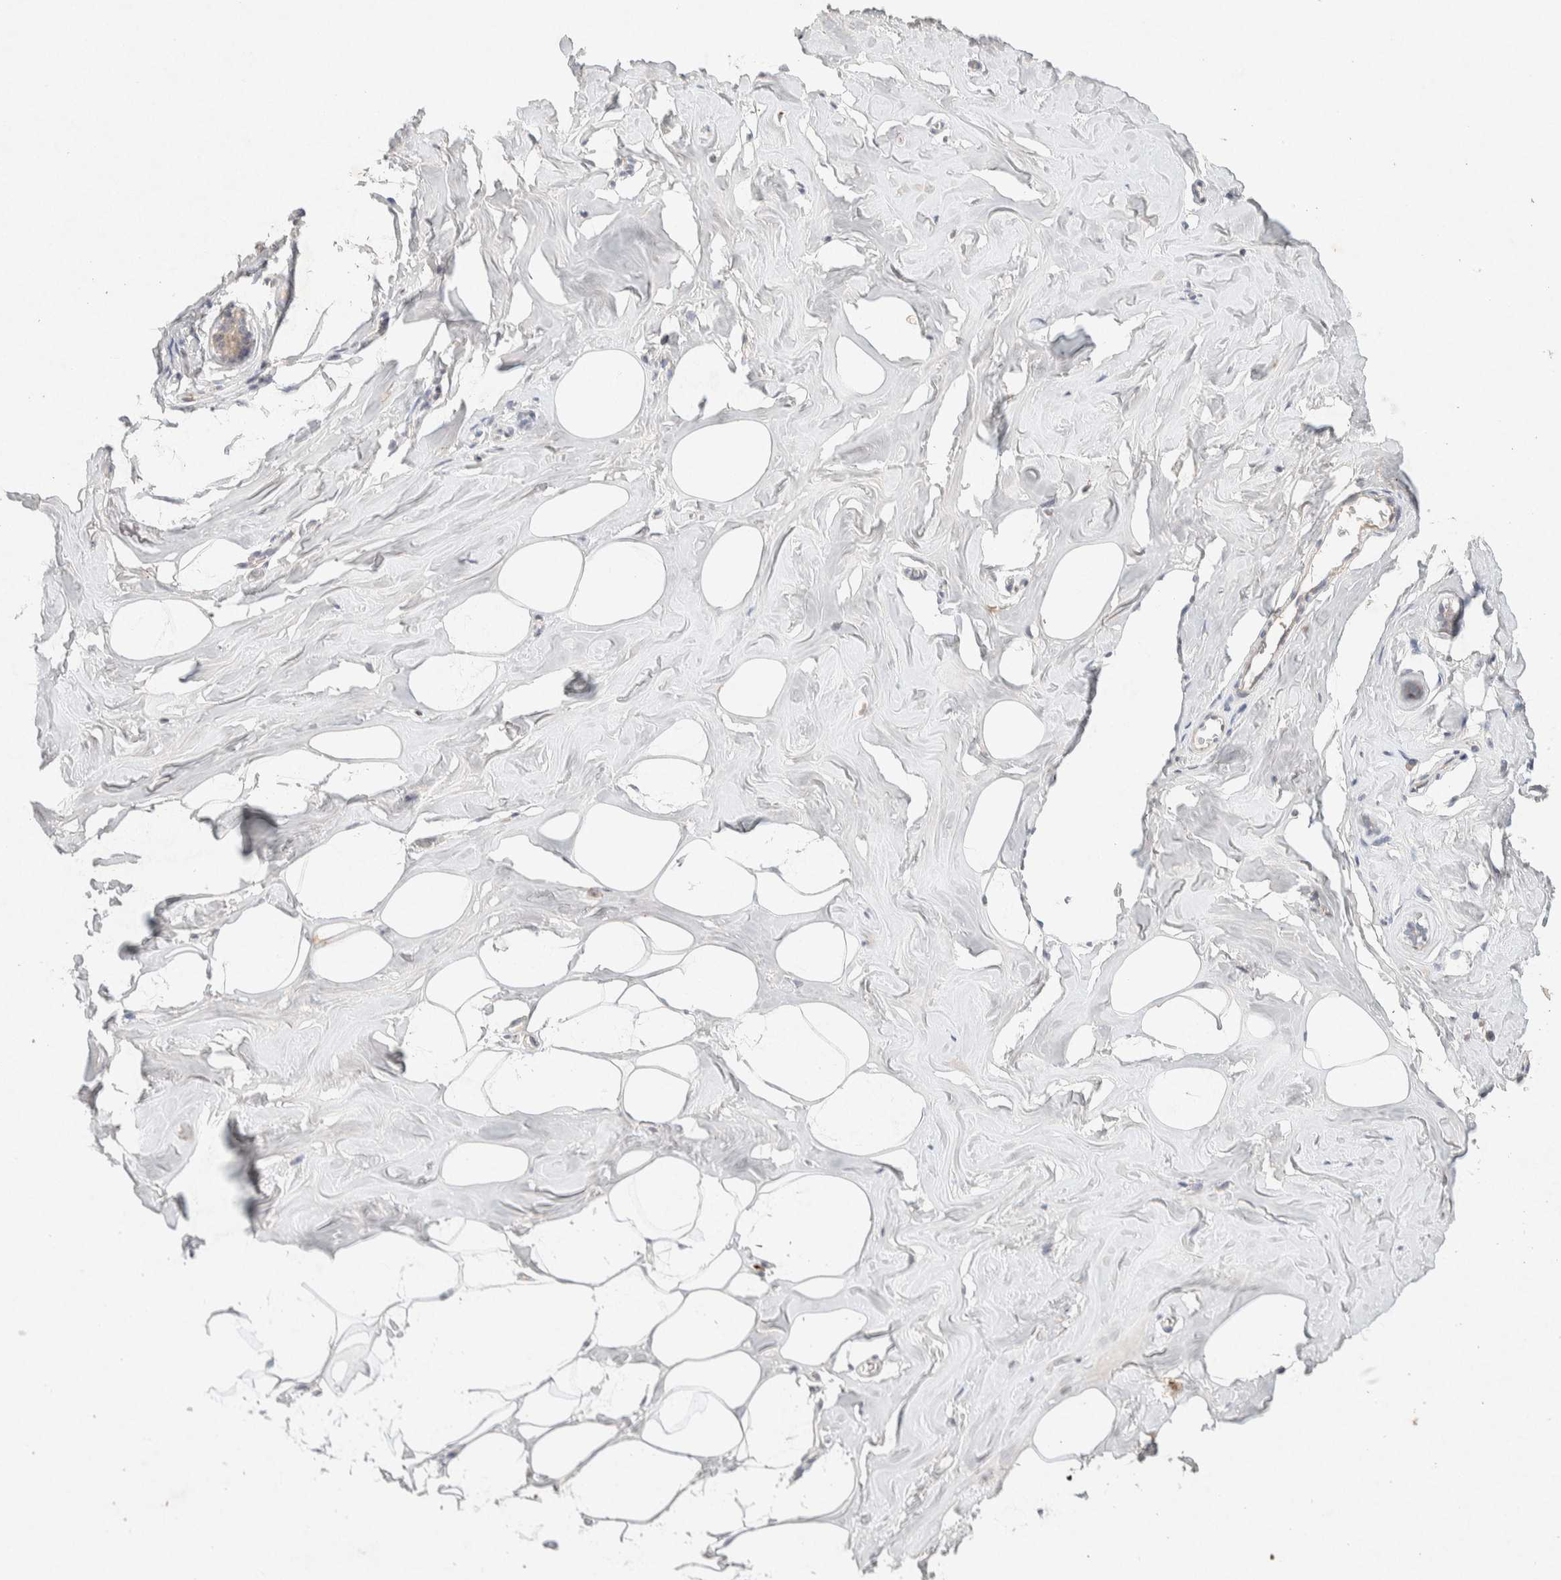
{"staining": {"intensity": "negative", "quantity": "none", "location": "none"}, "tissue": "adipose tissue", "cell_type": "Adipocytes", "image_type": "normal", "snomed": [{"axis": "morphology", "description": "Normal tissue, NOS"}, {"axis": "morphology", "description": "Fibrosis, NOS"}, {"axis": "topography", "description": "Breast"}, {"axis": "topography", "description": "Adipose tissue"}], "caption": "This image is of unremarkable adipose tissue stained with immunohistochemistry to label a protein in brown with the nuclei are counter-stained blue. There is no expression in adipocytes.", "gene": "GNAI1", "patient": {"sex": "female", "age": 39}}